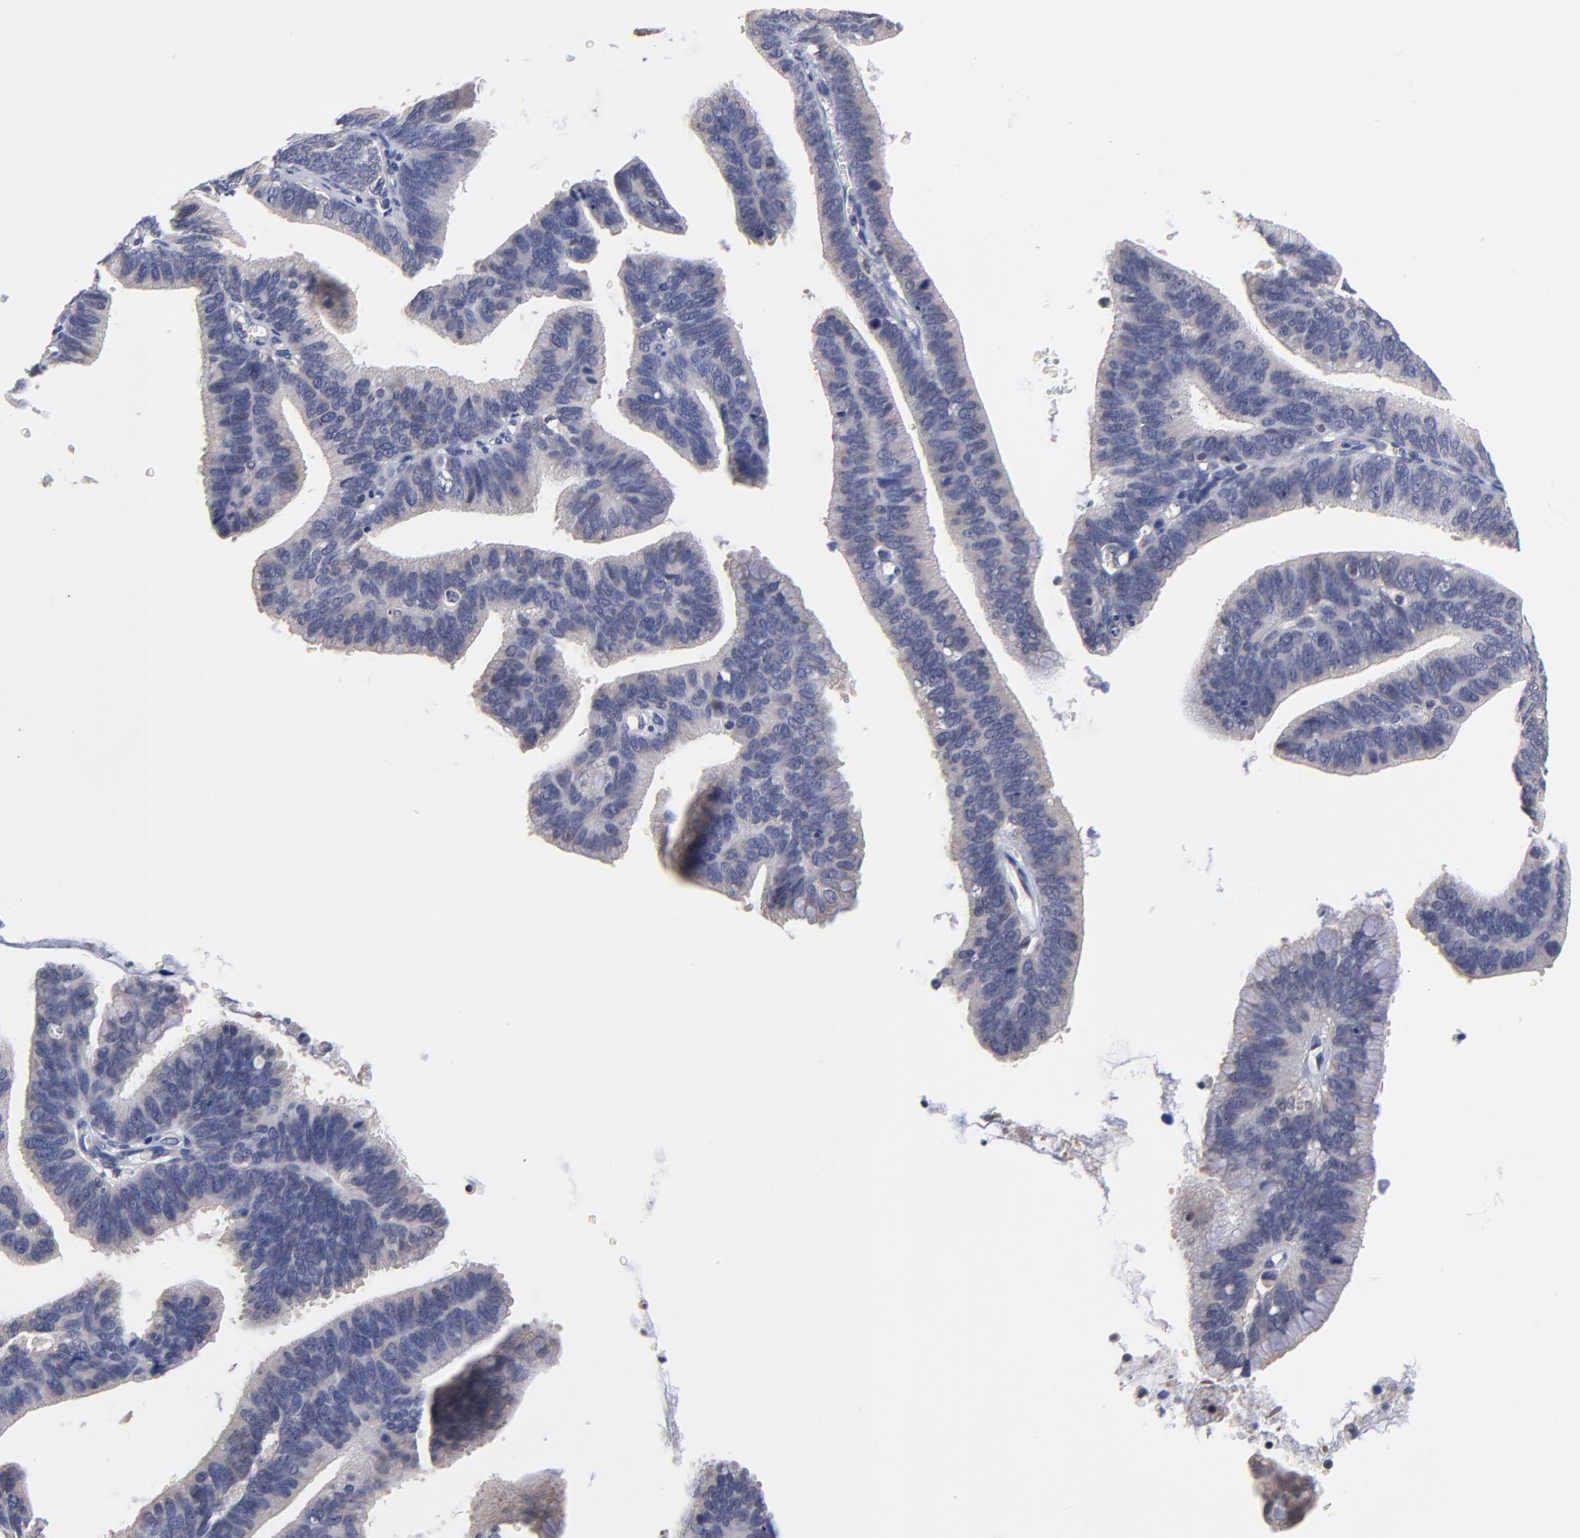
{"staining": {"intensity": "negative", "quantity": "none", "location": "none"}, "tissue": "cervical cancer", "cell_type": "Tumor cells", "image_type": "cancer", "snomed": [{"axis": "morphology", "description": "Adenocarcinoma, NOS"}, {"axis": "topography", "description": "Cervix"}], "caption": "A photomicrograph of cervical cancer stained for a protein displays no brown staining in tumor cells.", "gene": "PCMT1", "patient": {"sex": "female", "age": 47}}